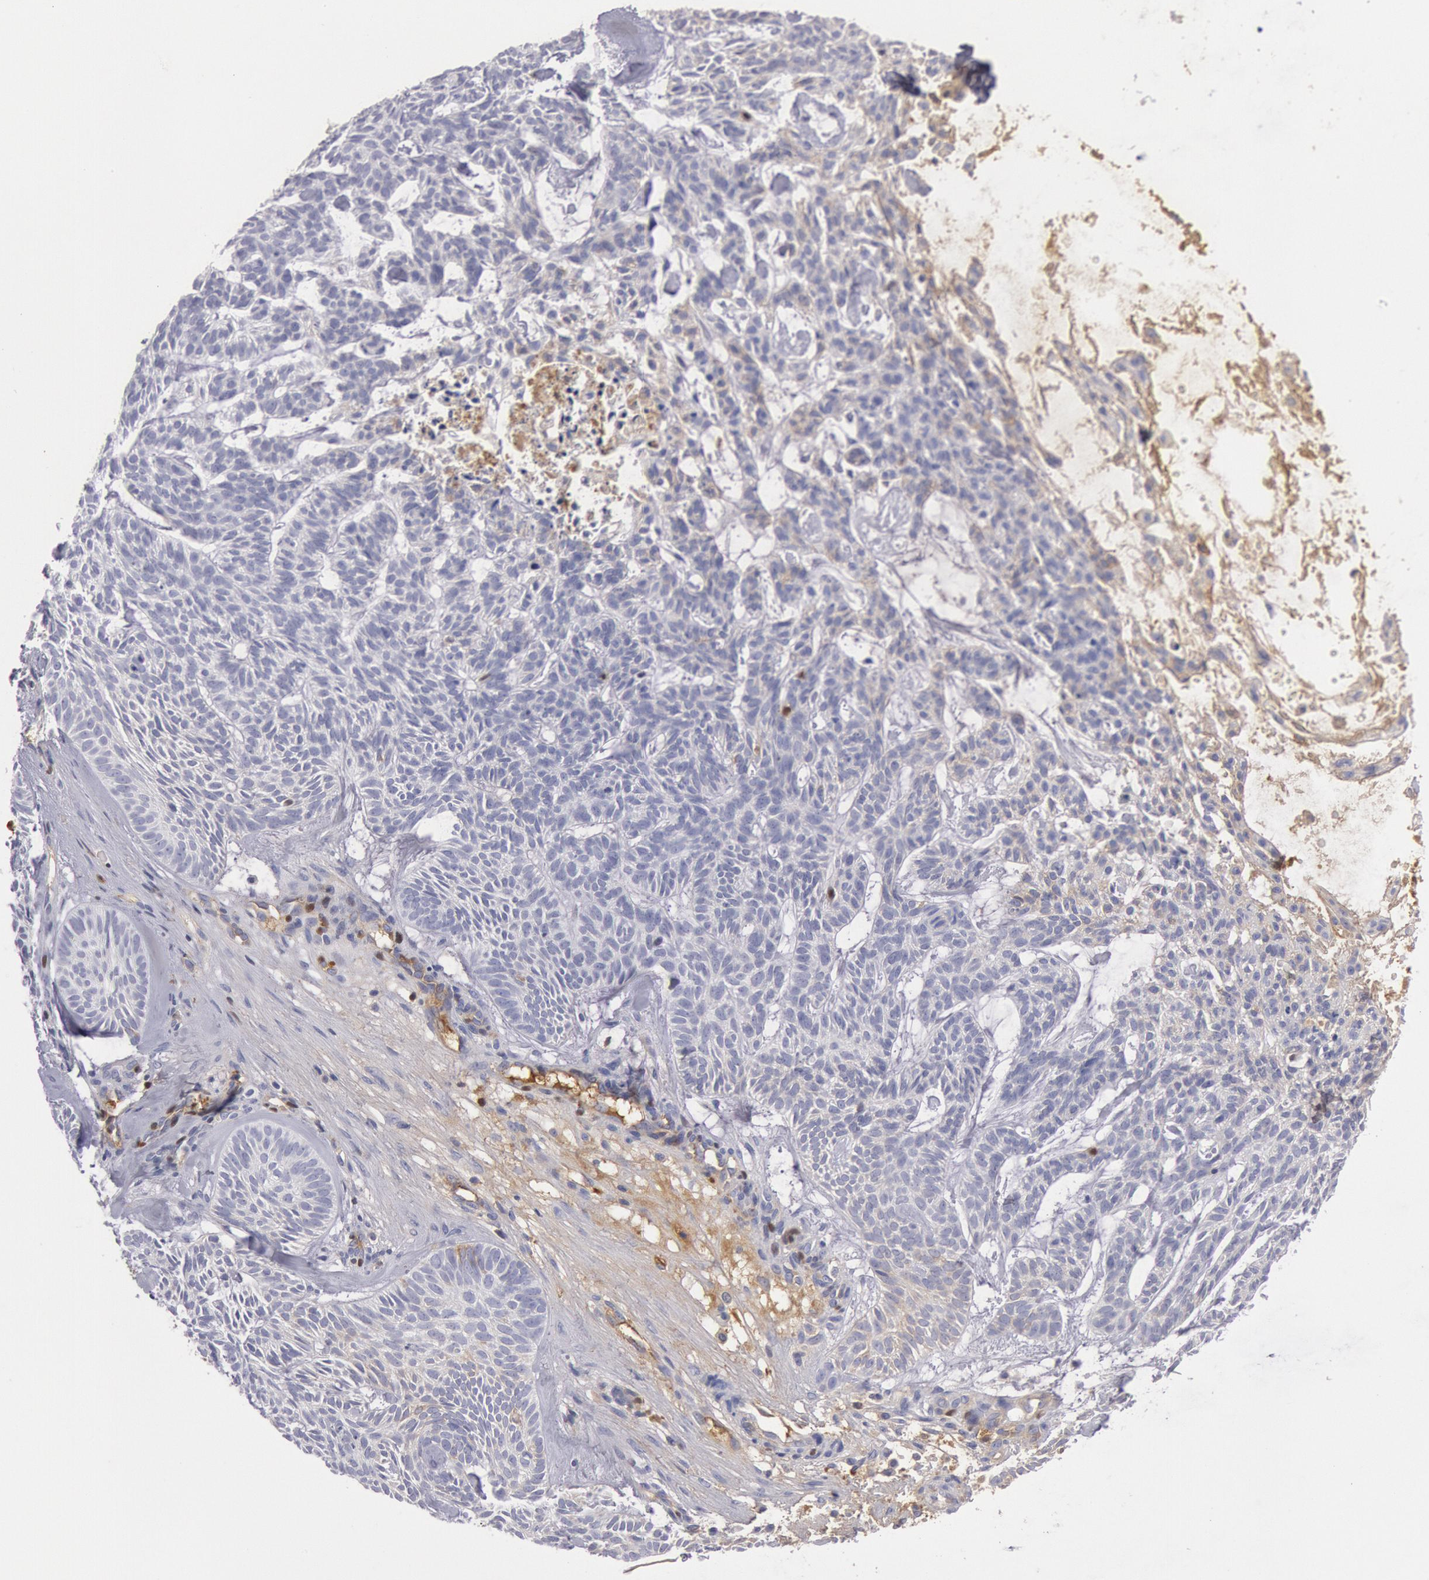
{"staining": {"intensity": "negative", "quantity": "none", "location": "none"}, "tissue": "skin cancer", "cell_type": "Tumor cells", "image_type": "cancer", "snomed": [{"axis": "morphology", "description": "Basal cell carcinoma"}, {"axis": "topography", "description": "Skin"}], "caption": "The image reveals no significant staining in tumor cells of skin cancer.", "gene": "IGHA1", "patient": {"sex": "male", "age": 75}}